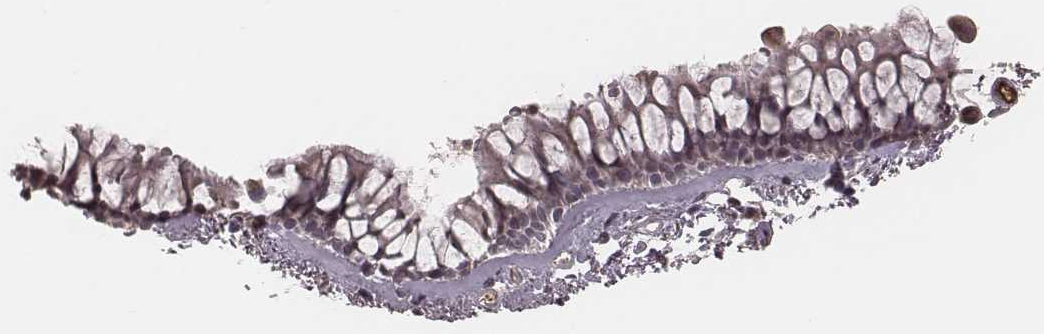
{"staining": {"intensity": "negative", "quantity": "none", "location": "none"}, "tissue": "bronchus", "cell_type": "Respiratory epithelial cells", "image_type": "normal", "snomed": [{"axis": "morphology", "description": "Normal tissue, NOS"}, {"axis": "topography", "description": "Cartilage tissue"}, {"axis": "topography", "description": "Bronchus"}], "caption": "Bronchus was stained to show a protein in brown. There is no significant expression in respiratory epithelial cells. The staining was performed using DAB to visualize the protein expression in brown, while the nuclei were stained in blue with hematoxylin (Magnification: 20x).", "gene": "IL5", "patient": {"sex": "female", "age": 79}}